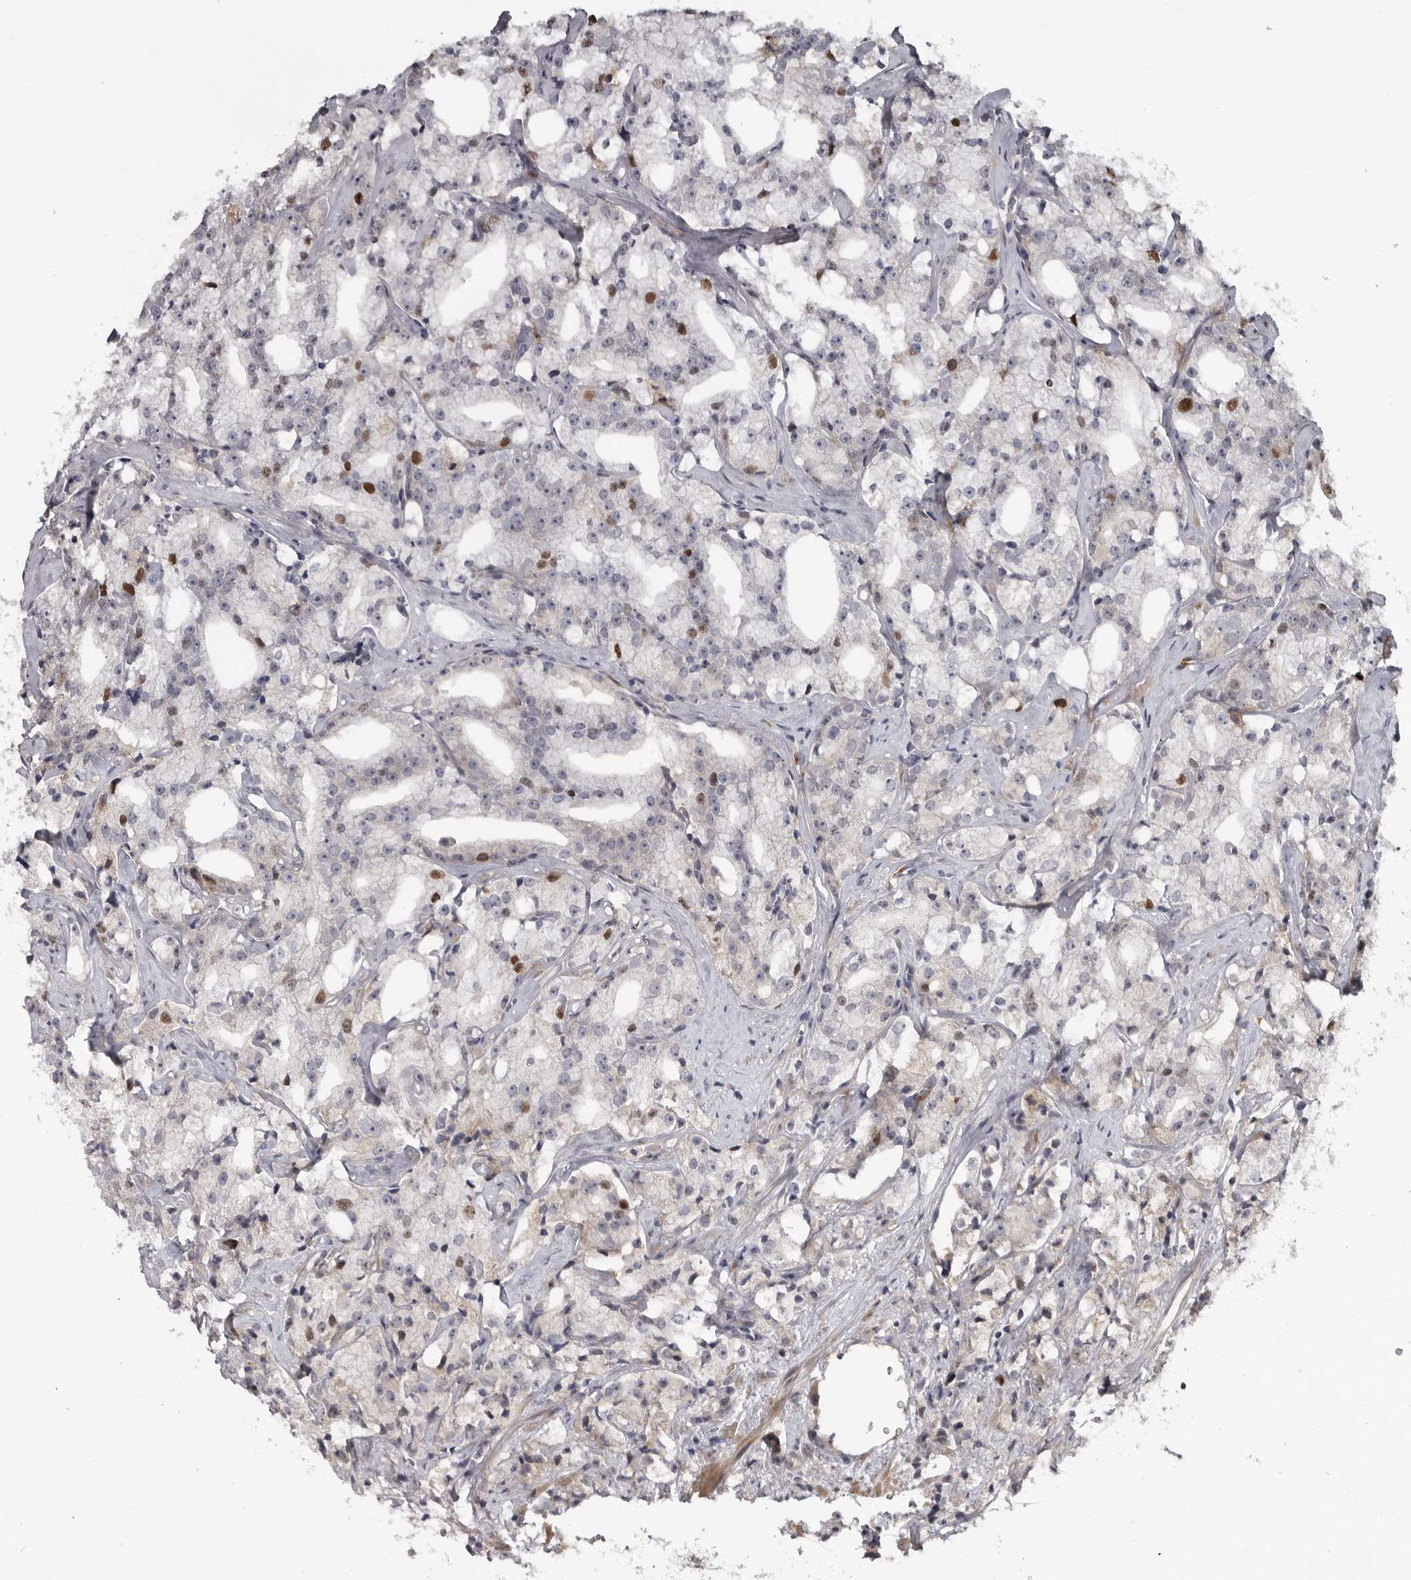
{"staining": {"intensity": "negative", "quantity": "none", "location": "none"}, "tissue": "prostate cancer", "cell_type": "Tumor cells", "image_type": "cancer", "snomed": [{"axis": "morphology", "description": "Adenocarcinoma, High grade"}, {"axis": "topography", "description": "Prostate"}], "caption": "An image of human prostate cancer (high-grade adenocarcinoma) is negative for staining in tumor cells.", "gene": "ZNF277", "patient": {"sex": "male", "age": 64}}